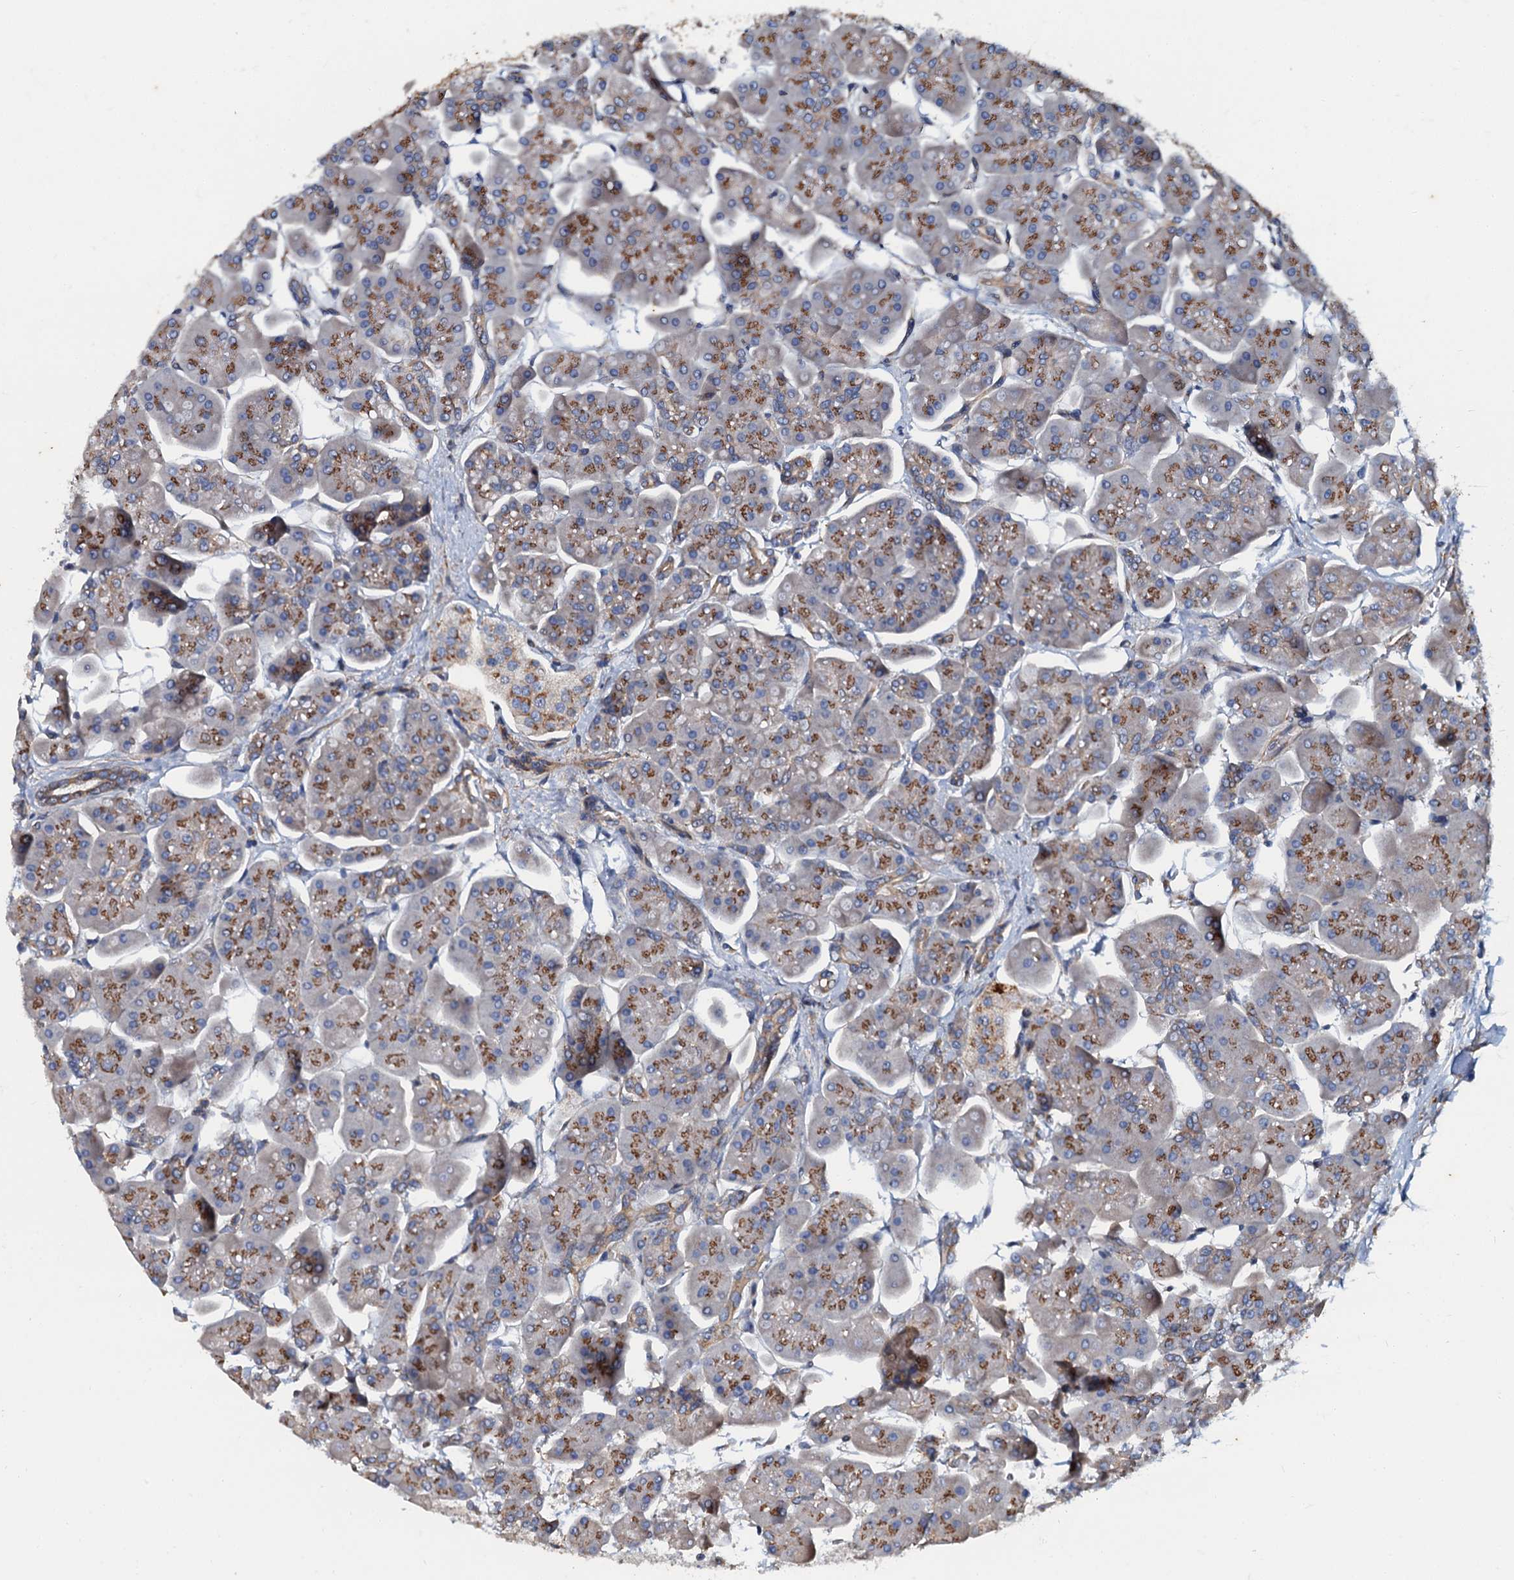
{"staining": {"intensity": "moderate", "quantity": ">75%", "location": "cytoplasmic/membranous"}, "tissue": "pancreas", "cell_type": "Exocrine glandular cells", "image_type": "normal", "snomed": [{"axis": "morphology", "description": "Normal tissue, NOS"}, {"axis": "topography", "description": "Pancreas"}], "caption": "Immunohistochemistry (IHC) histopathology image of benign pancreas: human pancreas stained using immunohistochemistry reveals medium levels of moderate protein expression localized specifically in the cytoplasmic/membranous of exocrine glandular cells, appearing as a cytoplasmic/membranous brown color.", "gene": "NGRN", "patient": {"sex": "male", "age": 66}}